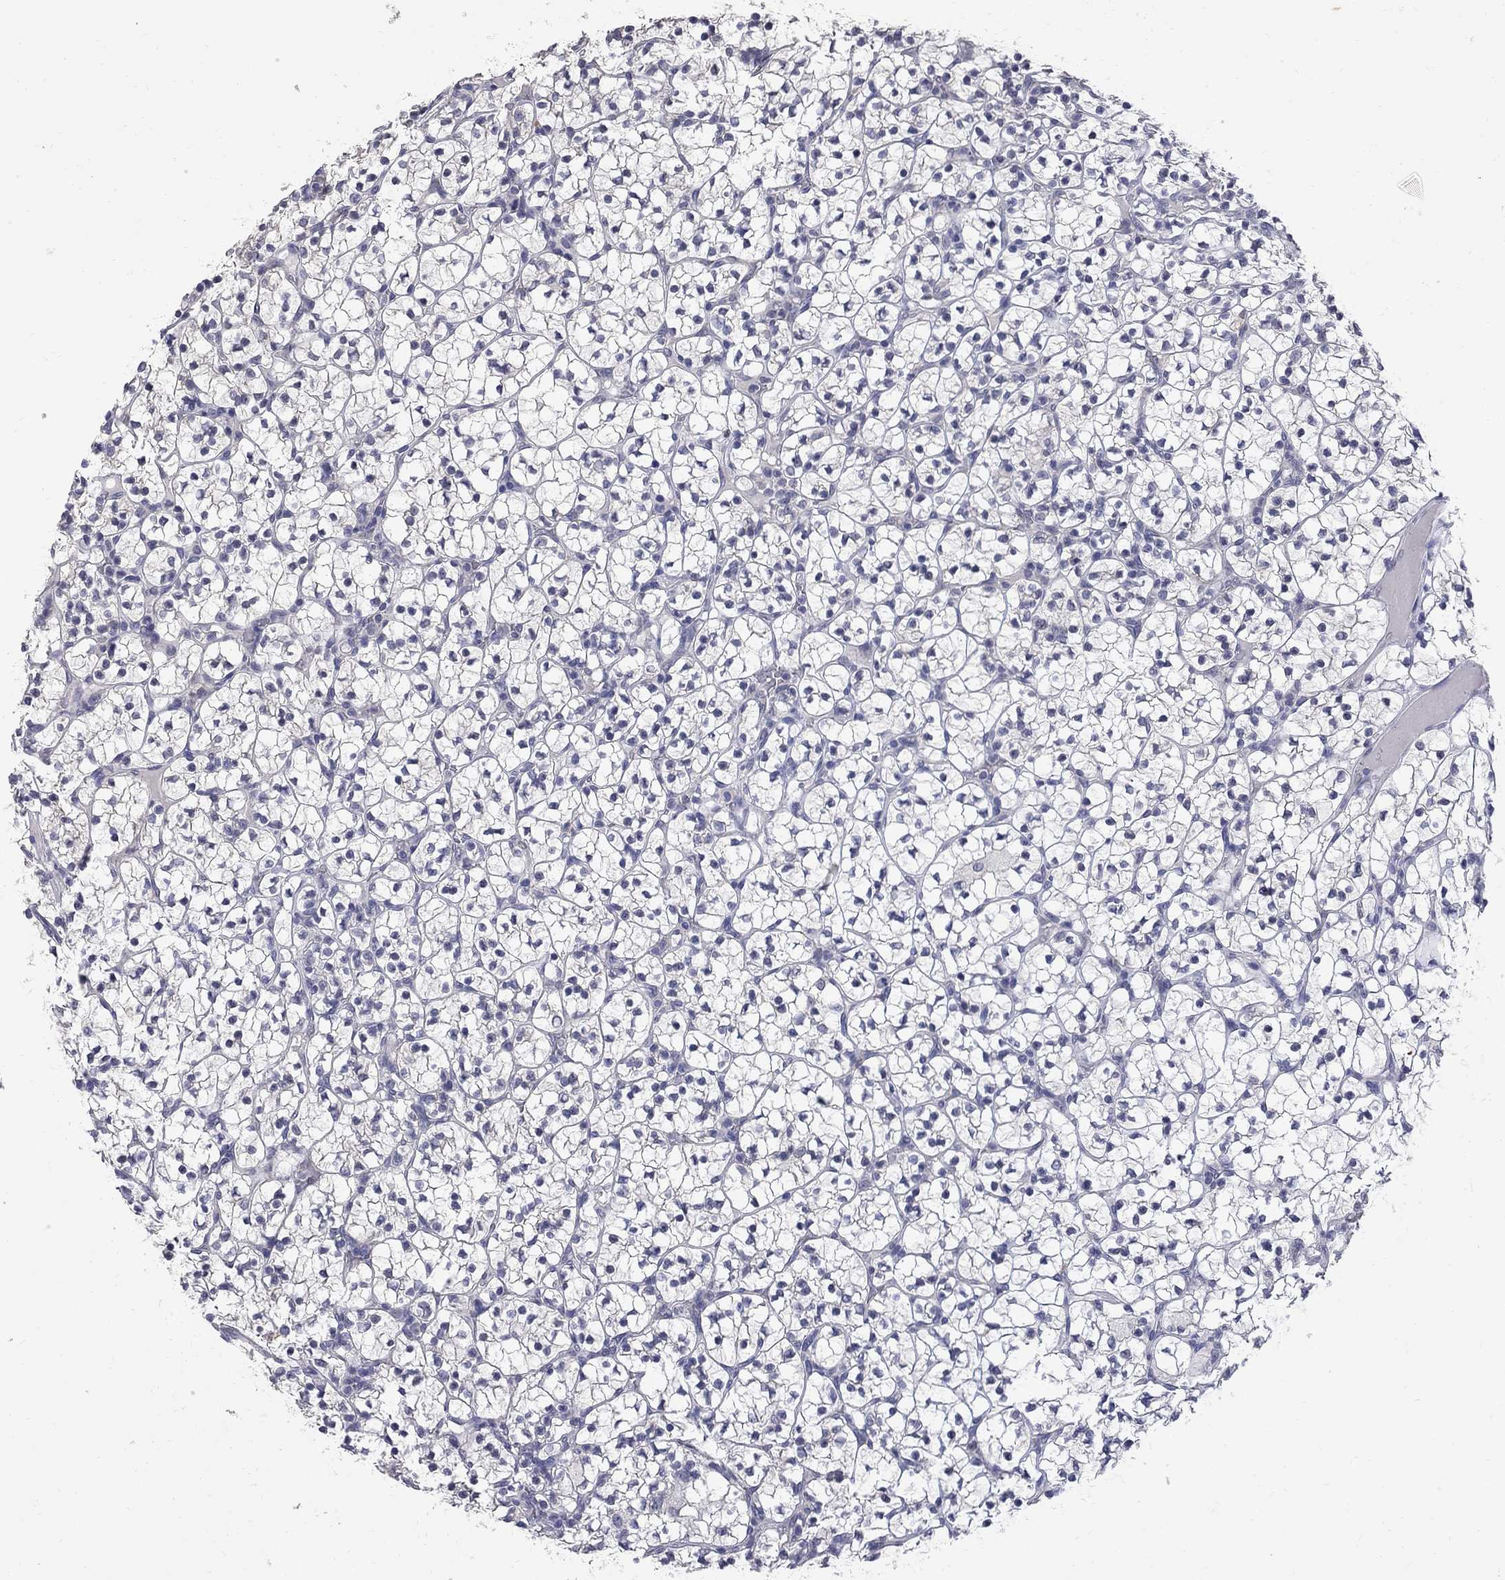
{"staining": {"intensity": "negative", "quantity": "none", "location": "none"}, "tissue": "renal cancer", "cell_type": "Tumor cells", "image_type": "cancer", "snomed": [{"axis": "morphology", "description": "Adenocarcinoma, NOS"}, {"axis": "topography", "description": "Kidney"}], "caption": "The immunohistochemistry (IHC) photomicrograph has no significant positivity in tumor cells of renal cancer (adenocarcinoma) tissue.", "gene": "NOS2", "patient": {"sex": "female", "age": 89}}